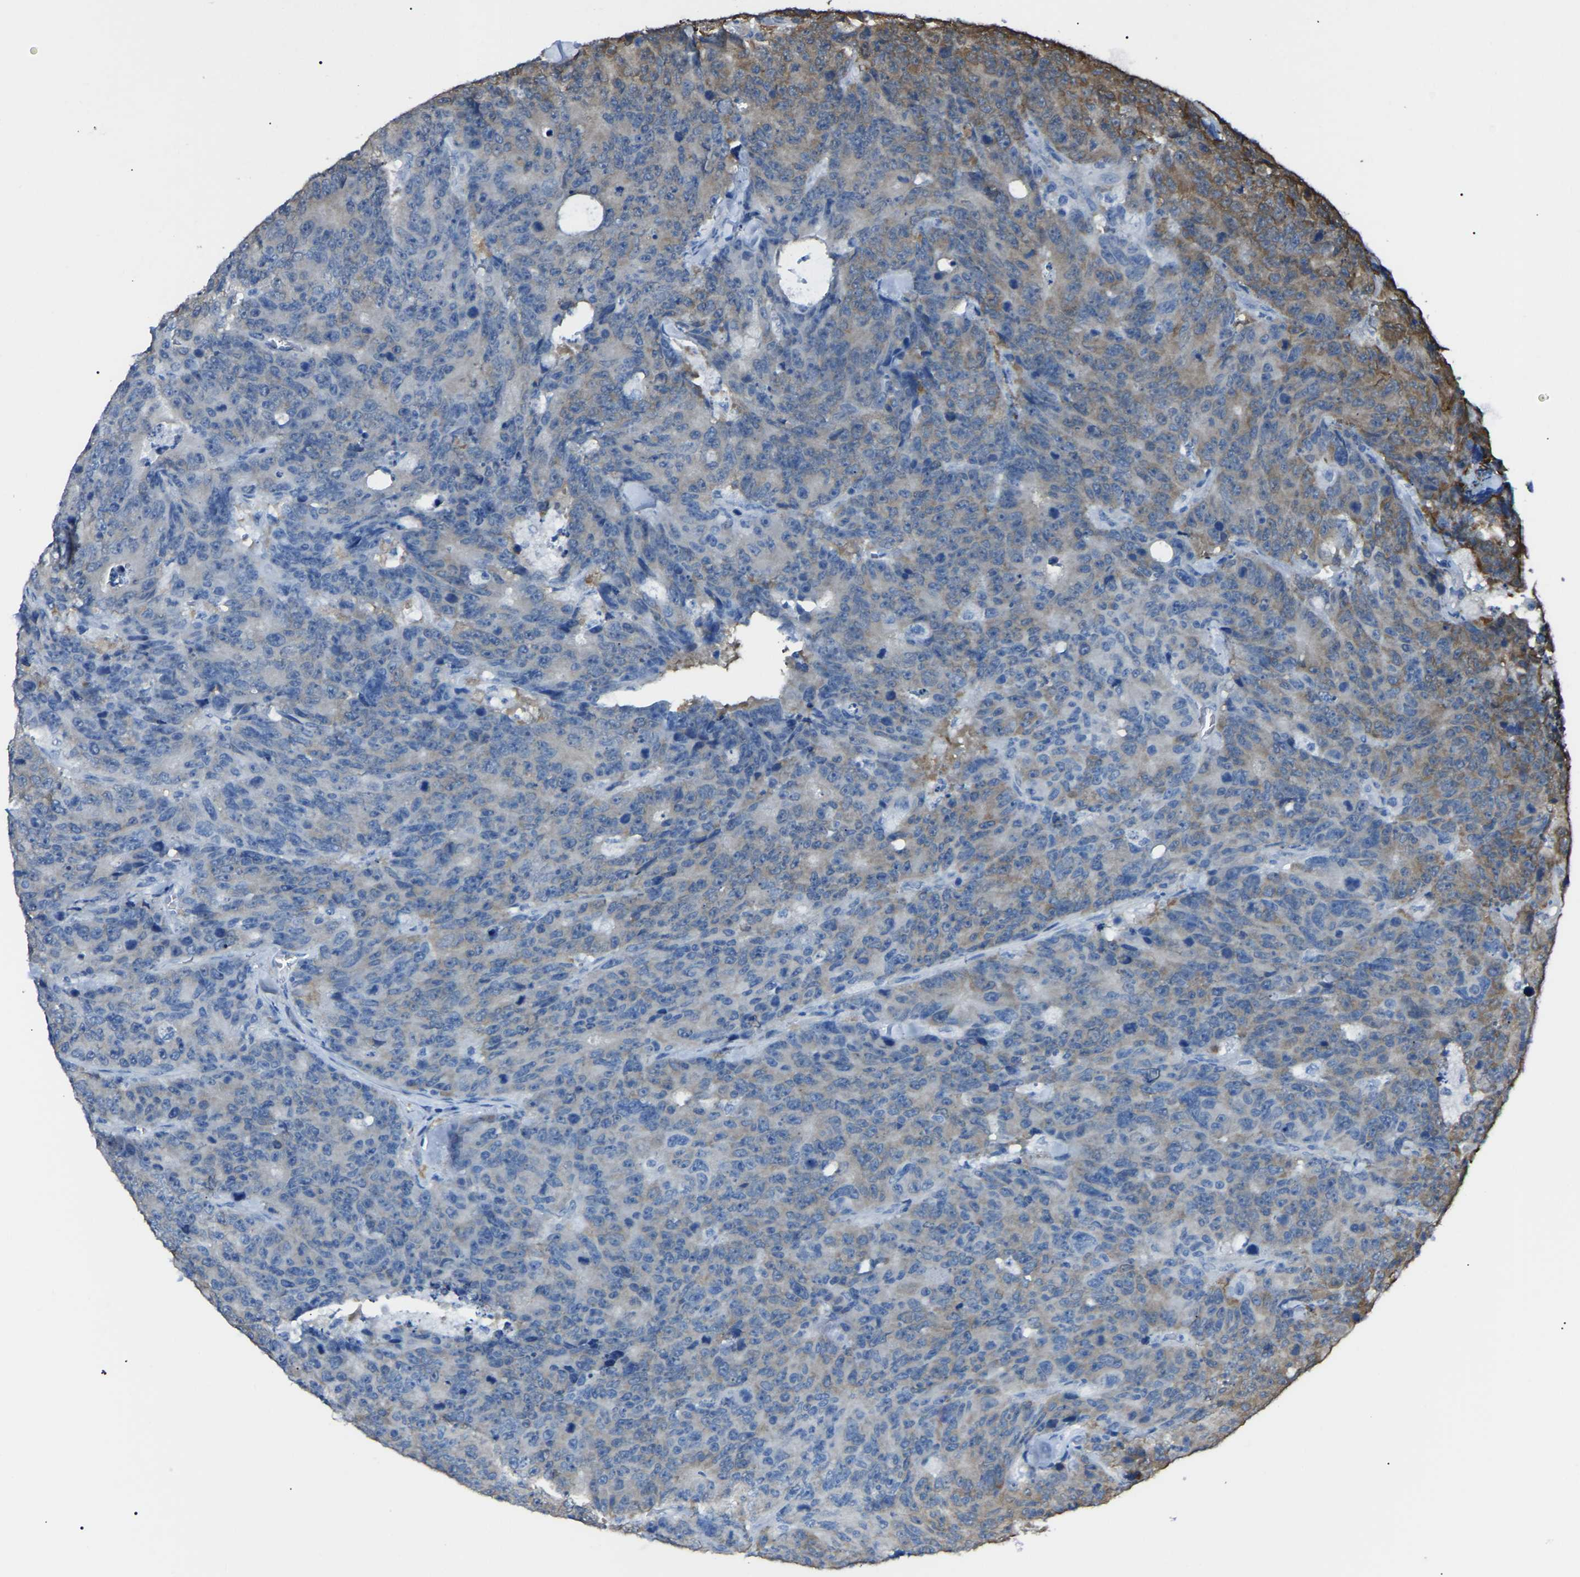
{"staining": {"intensity": "weak", "quantity": "<25%", "location": "cytoplasmic/membranous"}, "tissue": "colorectal cancer", "cell_type": "Tumor cells", "image_type": "cancer", "snomed": [{"axis": "morphology", "description": "Adenocarcinoma, NOS"}, {"axis": "topography", "description": "Colon"}], "caption": "High magnification brightfield microscopy of adenocarcinoma (colorectal) stained with DAB (brown) and counterstained with hematoxylin (blue): tumor cells show no significant staining.", "gene": "PDCD5", "patient": {"sex": "female", "age": 86}}